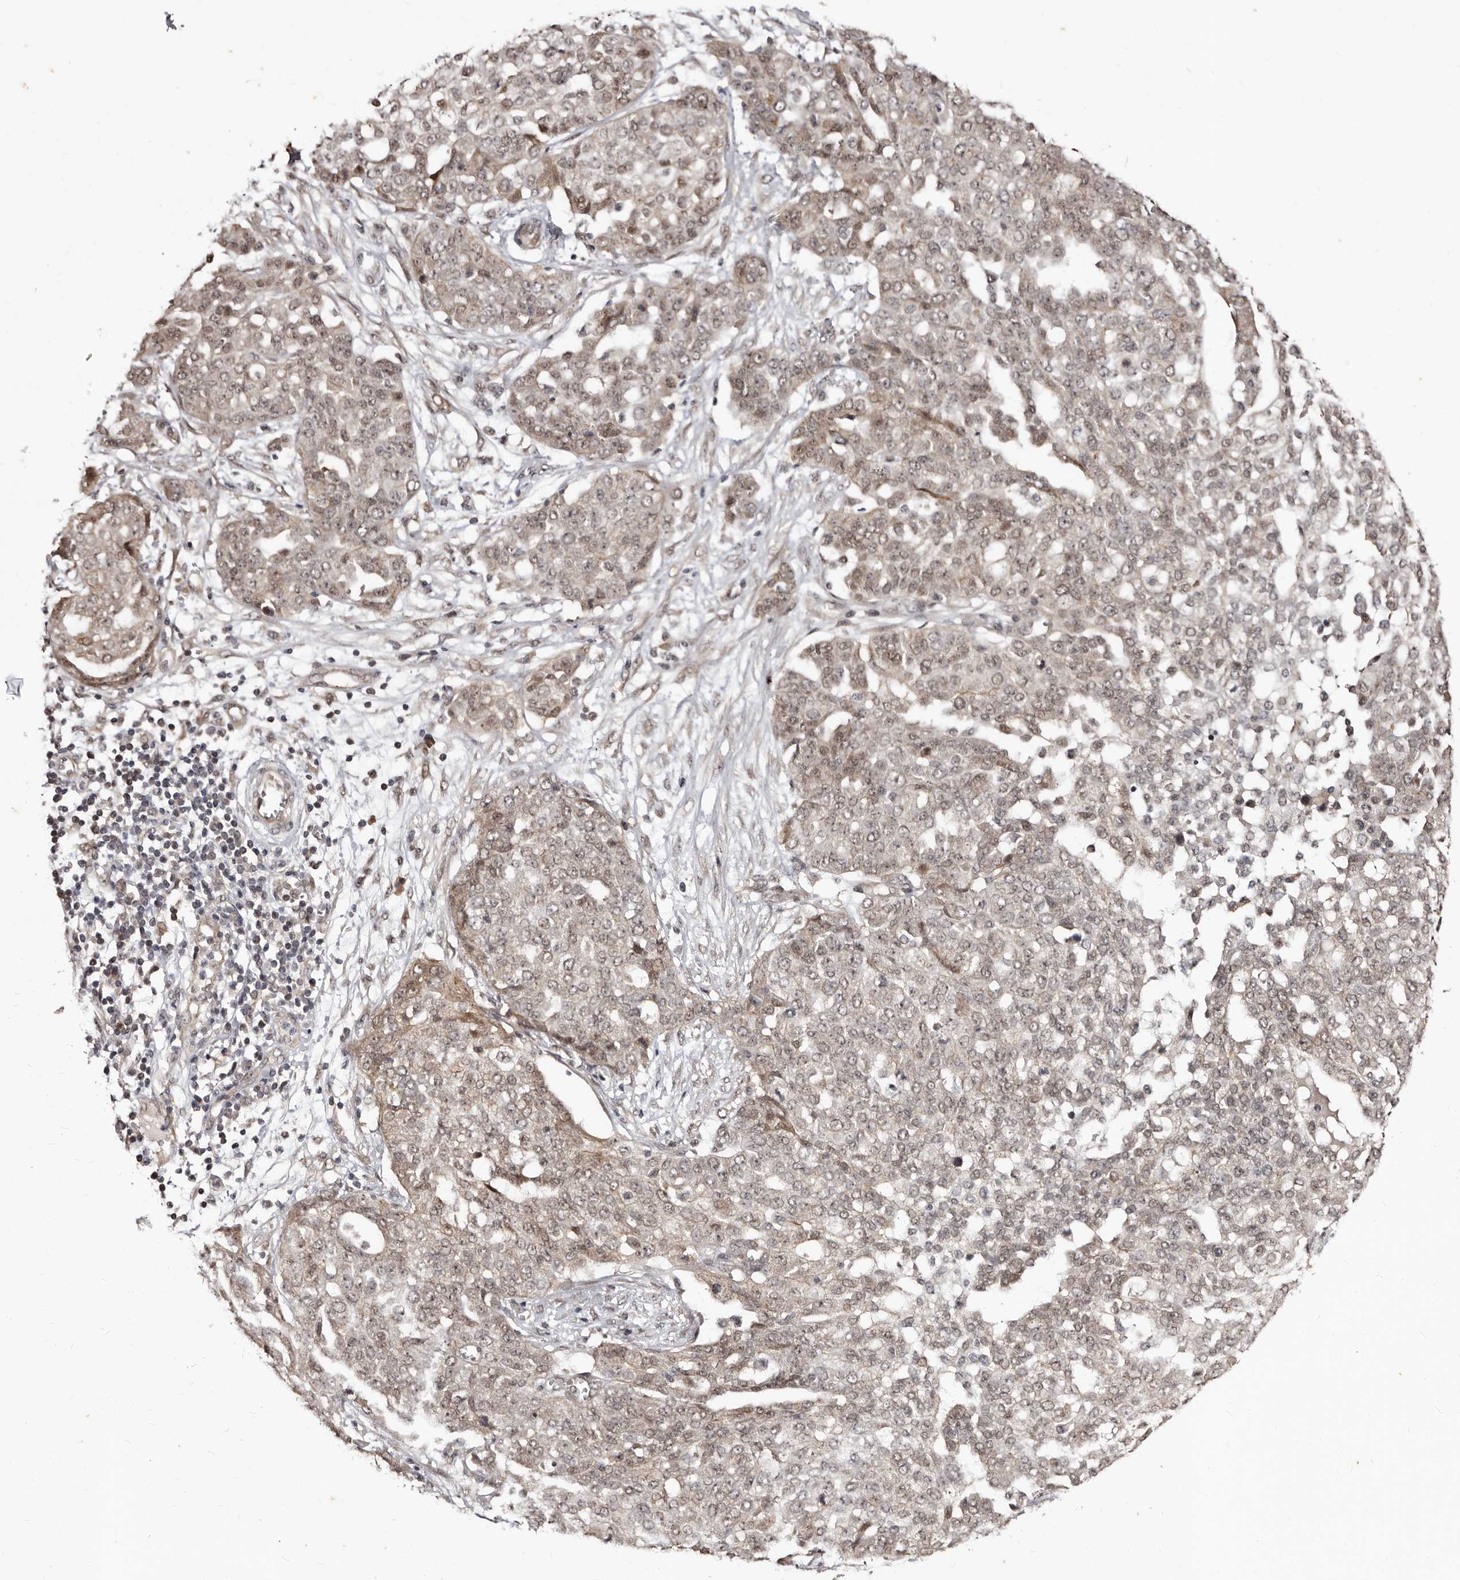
{"staining": {"intensity": "weak", "quantity": "25%-75%", "location": "nuclear"}, "tissue": "ovarian cancer", "cell_type": "Tumor cells", "image_type": "cancer", "snomed": [{"axis": "morphology", "description": "Cystadenocarcinoma, serous, NOS"}, {"axis": "topography", "description": "Soft tissue"}, {"axis": "topography", "description": "Ovary"}], "caption": "Immunohistochemistry micrograph of neoplastic tissue: human serous cystadenocarcinoma (ovarian) stained using IHC reveals low levels of weak protein expression localized specifically in the nuclear of tumor cells, appearing as a nuclear brown color.", "gene": "TBC1D22B", "patient": {"sex": "female", "age": 57}}